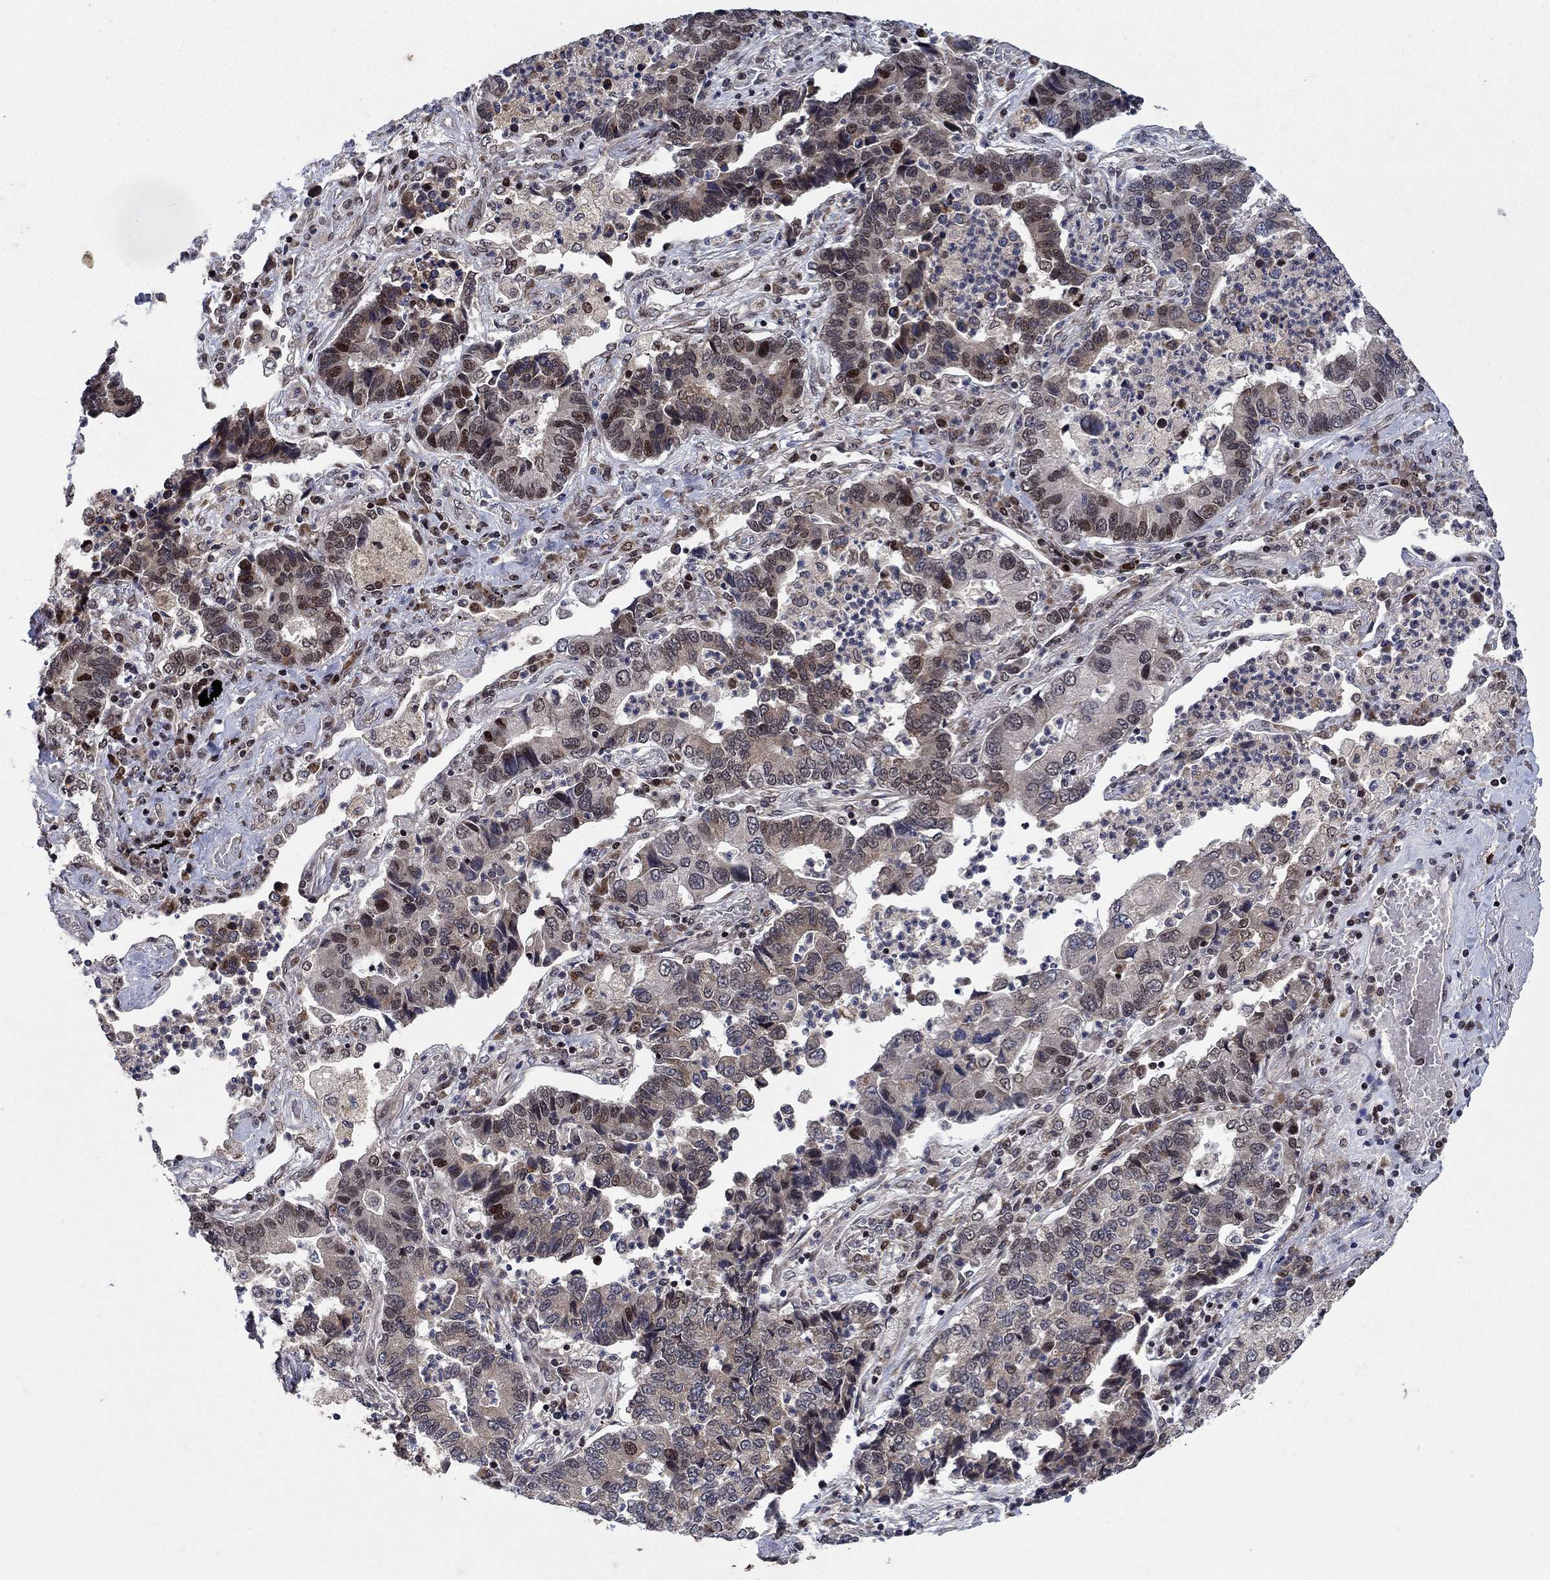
{"staining": {"intensity": "moderate", "quantity": "<25%", "location": "nuclear"}, "tissue": "lung cancer", "cell_type": "Tumor cells", "image_type": "cancer", "snomed": [{"axis": "morphology", "description": "Adenocarcinoma, NOS"}, {"axis": "topography", "description": "Lung"}], "caption": "This photomicrograph shows immunohistochemistry staining of lung adenocarcinoma, with low moderate nuclear expression in about <25% of tumor cells.", "gene": "PRICKLE4", "patient": {"sex": "female", "age": 57}}